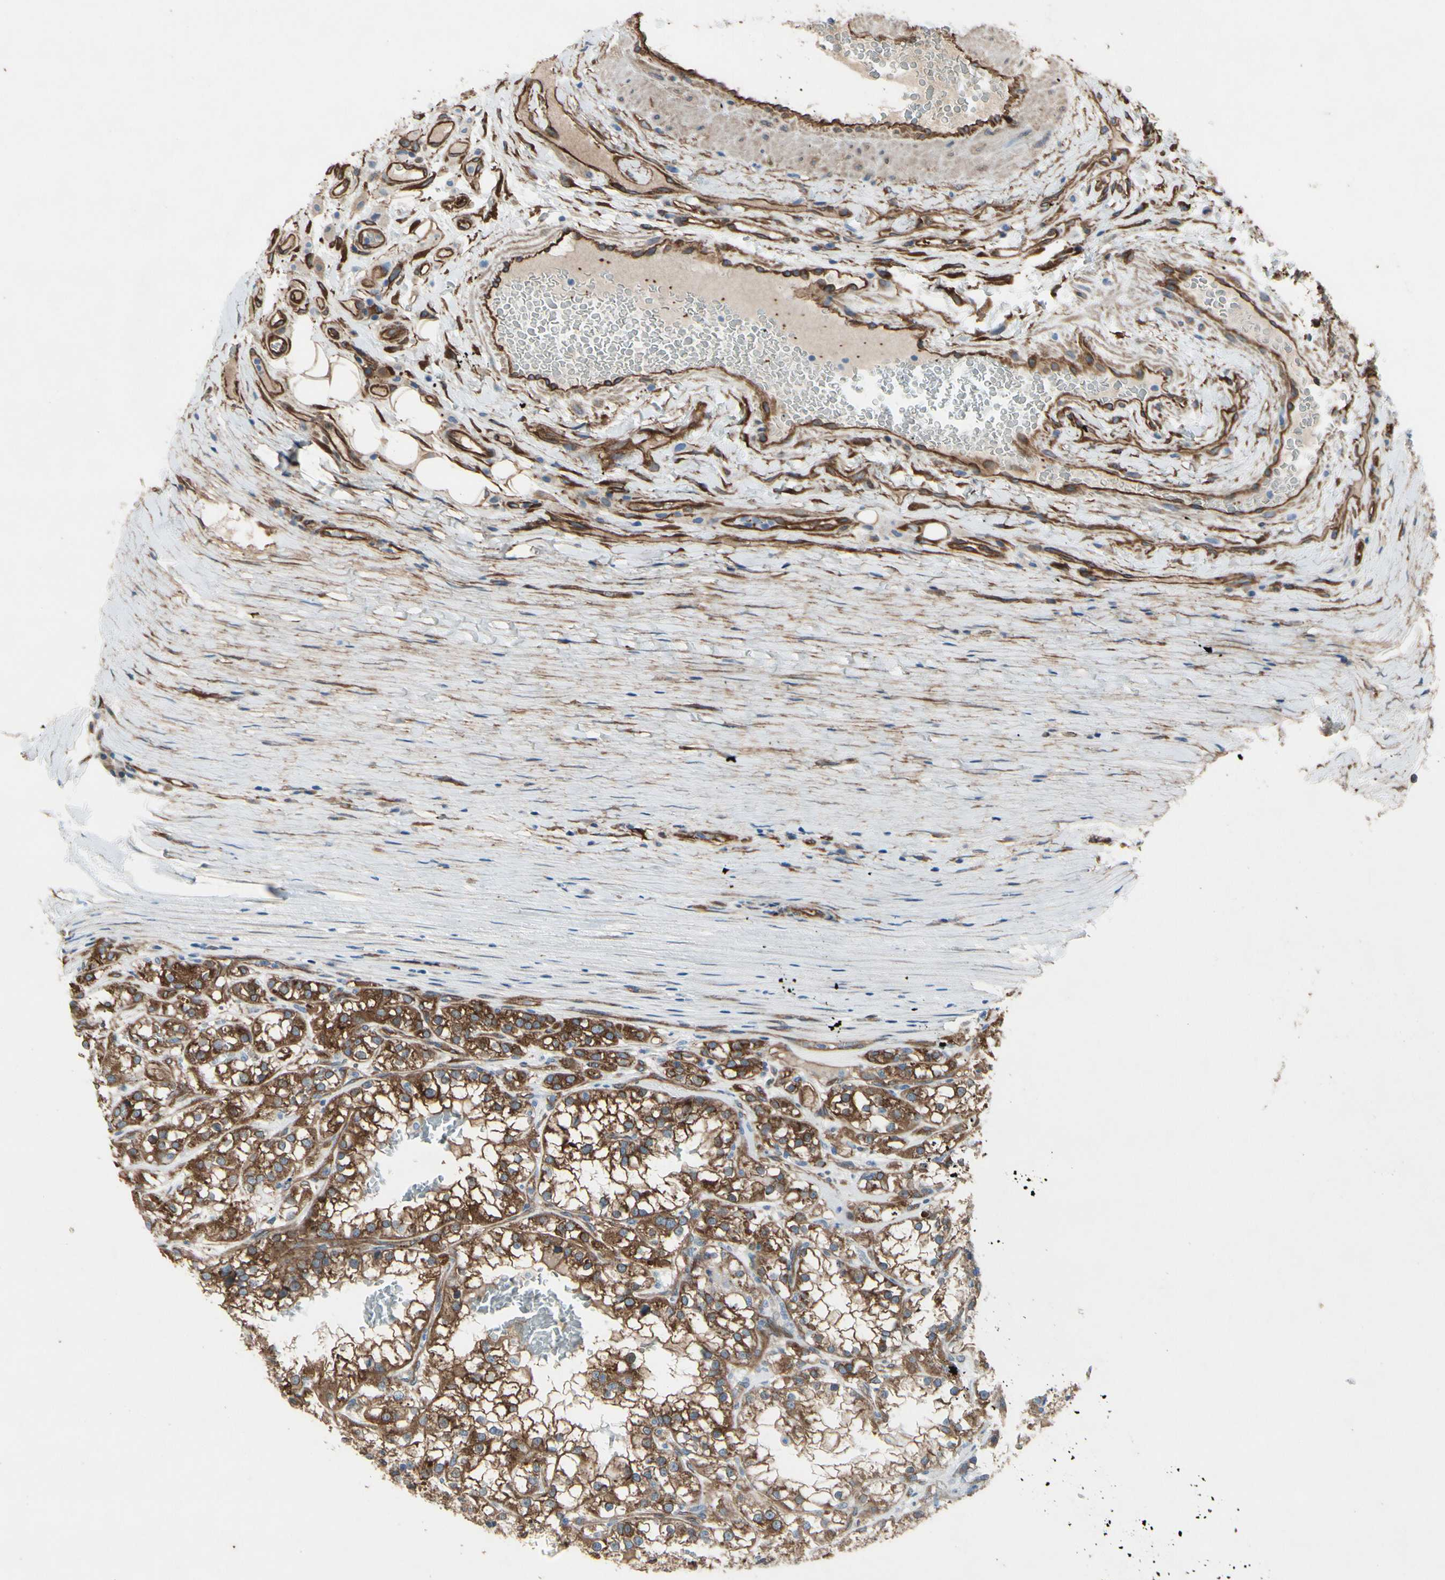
{"staining": {"intensity": "moderate", "quantity": ">75%", "location": "cytoplasmic/membranous"}, "tissue": "renal cancer", "cell_type": "Tumor cells", "image_type": "cancer", "snomed": [{"axis": "morphology", "description": "Adenocarcinoma, NOS"}, {"axis": "topography", "description": "Kidney"}], "caption": "Immunohistochemical staining of adenocarcinoma (renal) demonstrates medium levels of moderate cytoplasmic/membranous expression in about >75% of tumor cells.", "gene": "CTTNBP2", "patient": {"sex": "female", "age": 52}}